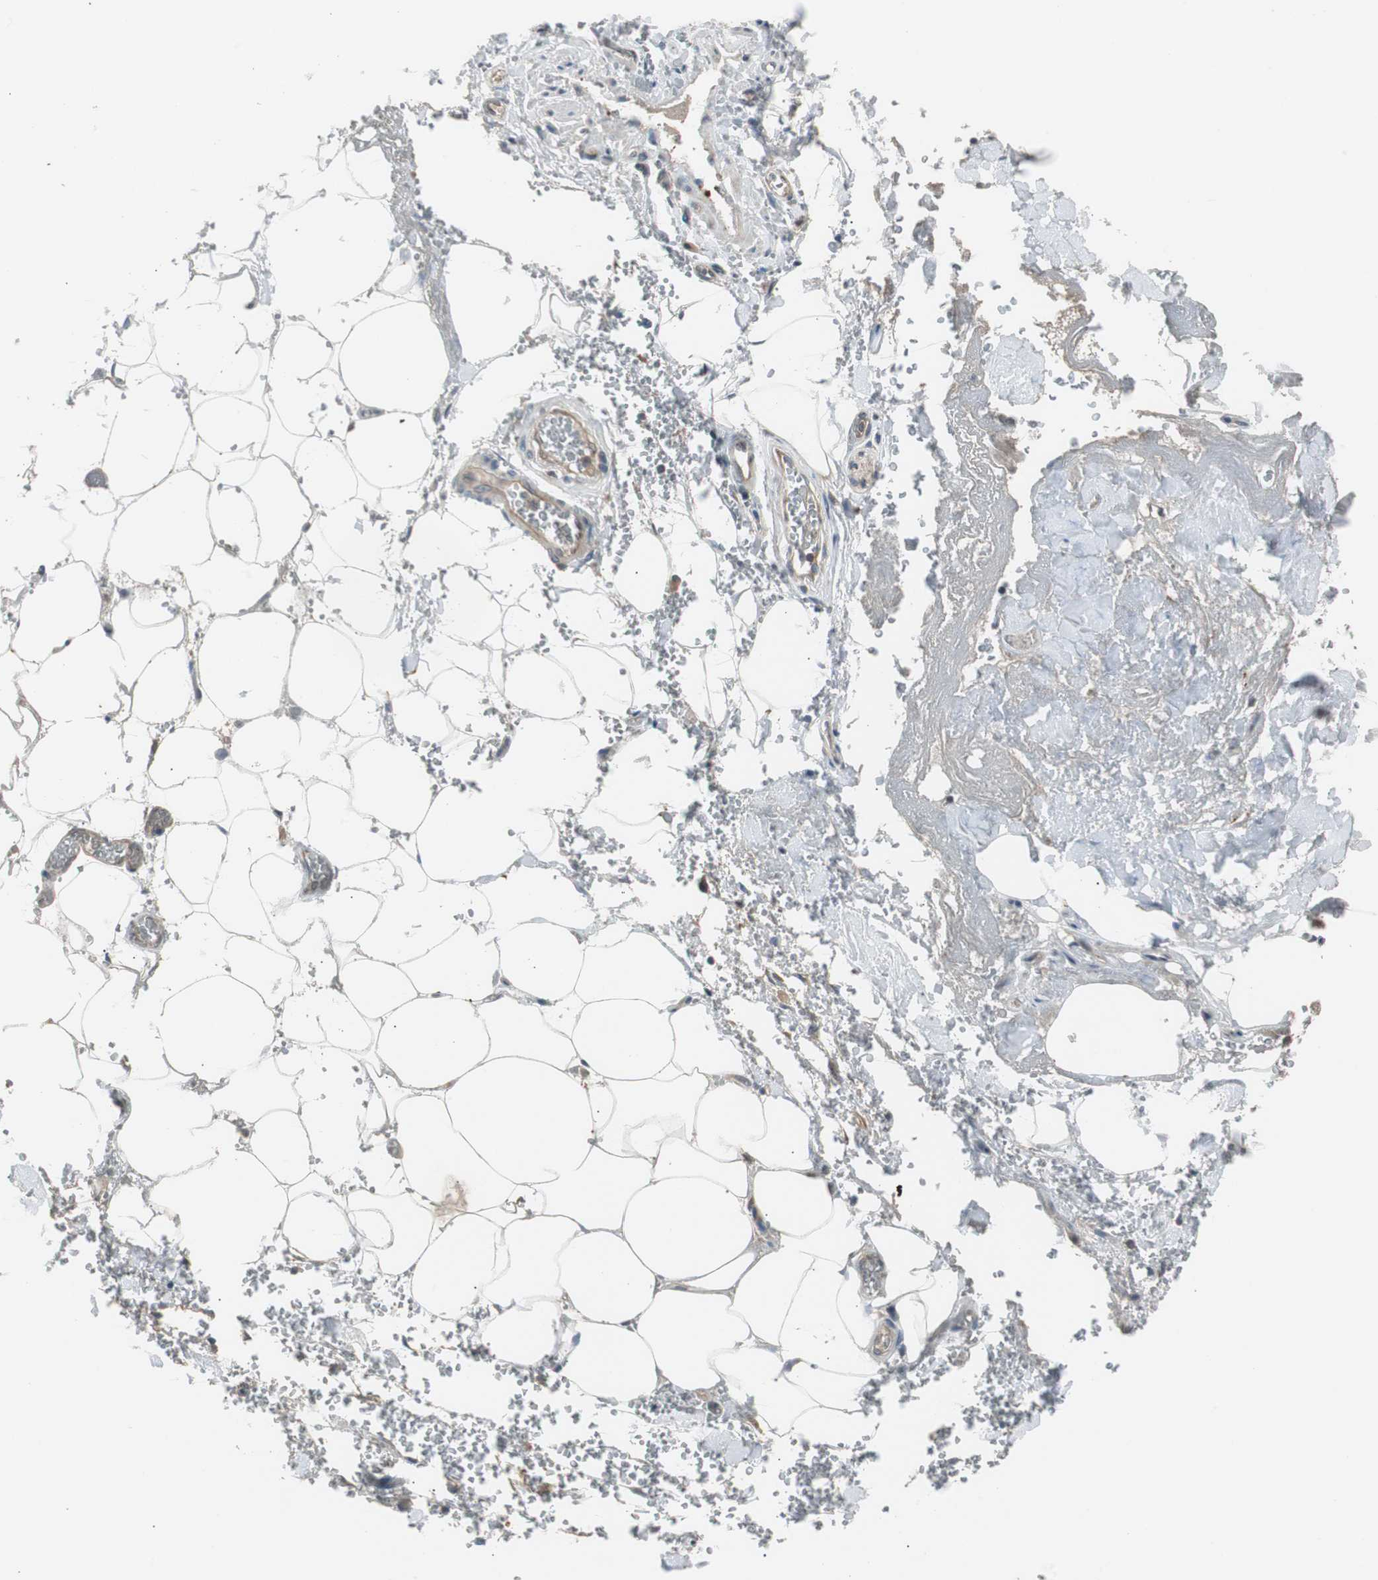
{"staining": {"intensity": "negative", "quantity": "none", "location": "none"}, "tissue": "adipose tissue", "cell_type": "Adipocytes", "image_type": "normal", "snomed": [{"axis": "morphology", "description": "Normal tissue, NOS"}, {"axis": "morphology", "description": "Cholangiocarcinoma"}, {"axis": "topography", "description": "Liver"}, {"axis": "topography", "description": "Peripheral nerve tissue"}], "caption": "The histopathology image exhibits no staining of adipocytes in unremarkable adipose tissue. (Immunohistochemistry (ihc), brightfield microscopy, high magnification).", "gene": "ZMPSTE24", "patient": {"sex": "male", "age": 50}}